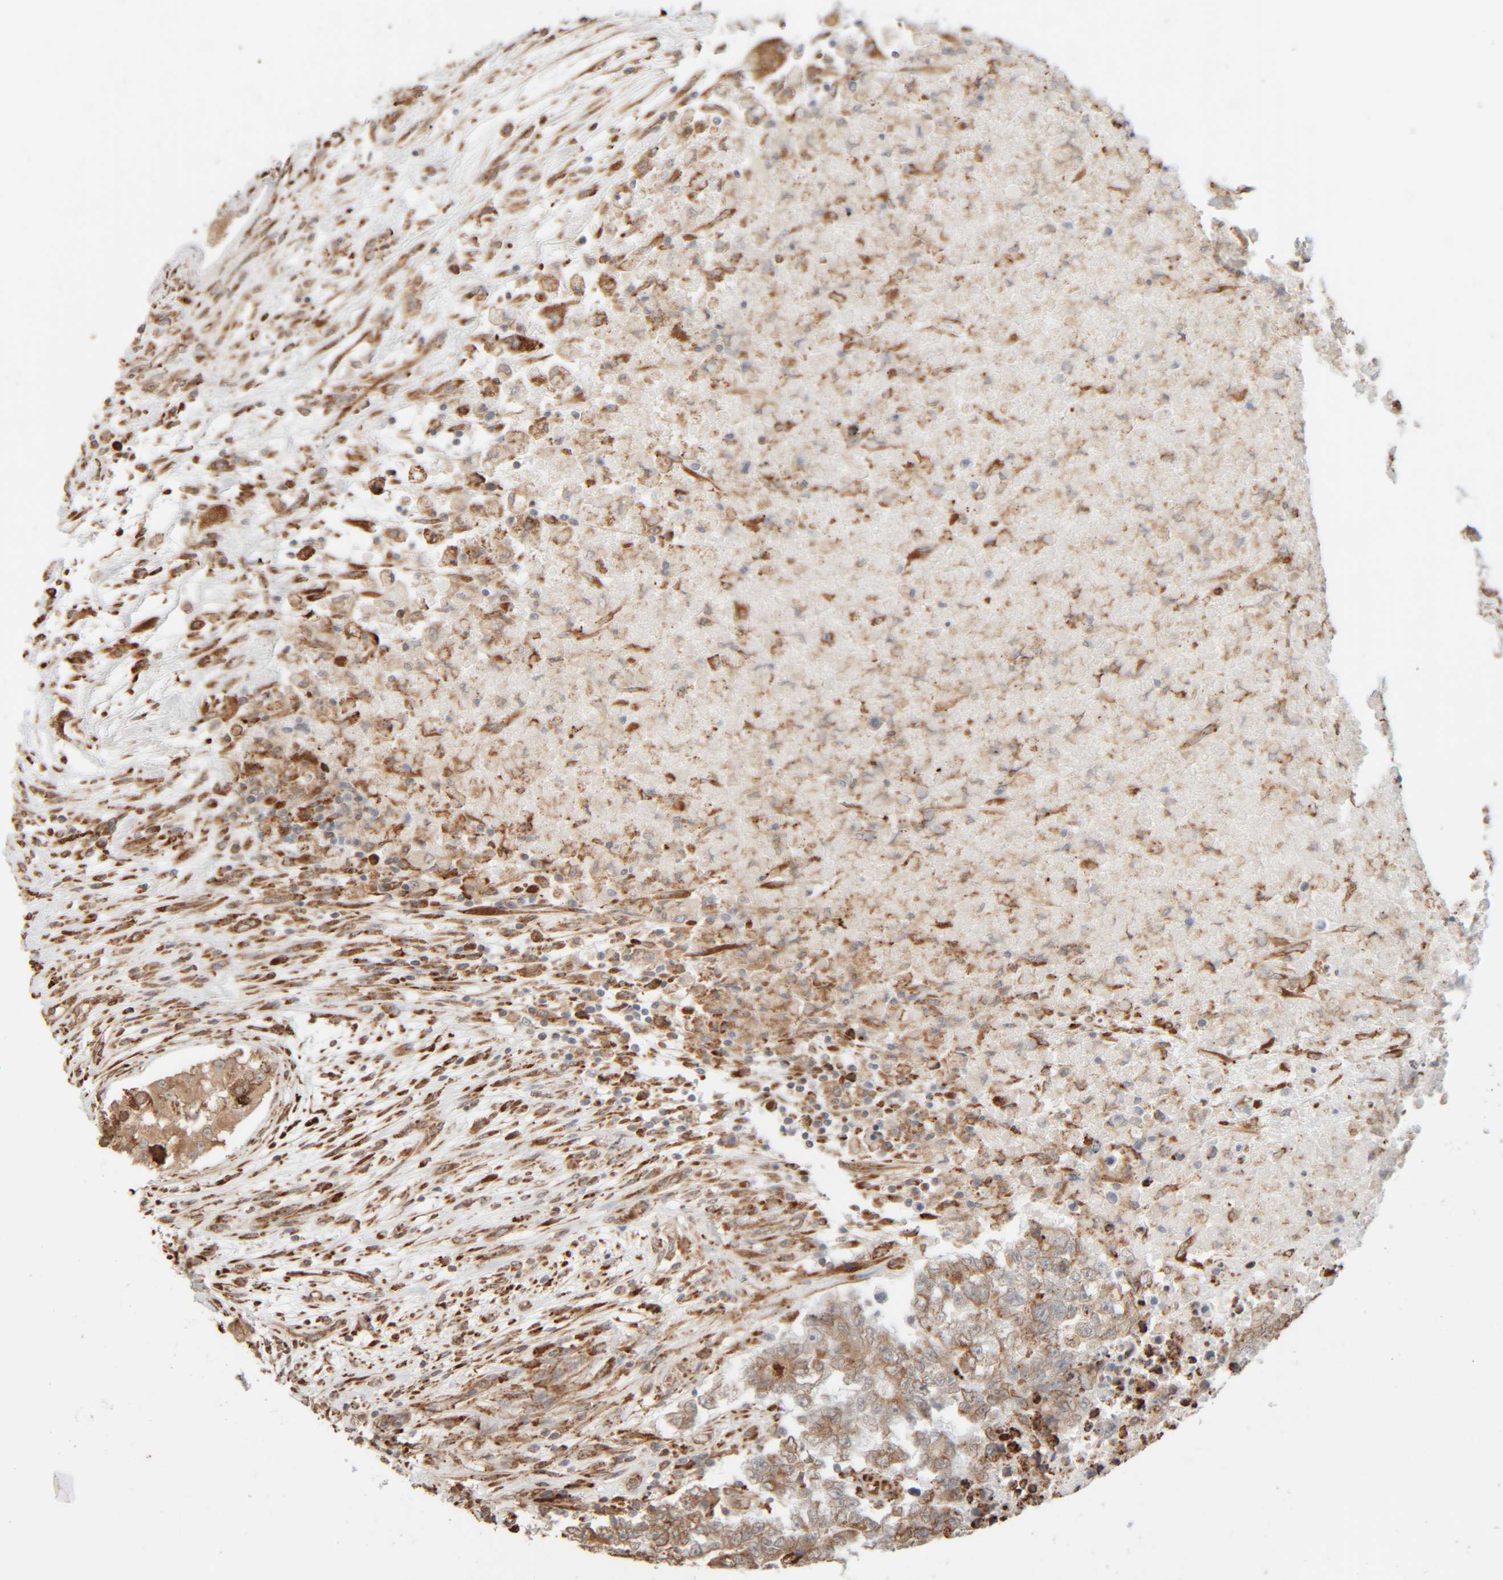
{"staining": {"intensity": "moderate", "quantity": ">75%", "location": "cytoplasmic/membranous"}, "tissue": "testis cancer", "cell_type": "Tumor cells", "image_type": "cancer", "snomed": [{"axis": "morphology", "description": "Carcinoma, Embryonal, NOS"}, {"axis": "topography", "description": "Testis"}], "caption": "An image of embryonal carcinoma (testis) stained for a protein reveals moderate cytoplasmic/membranous brown staining in tumor cells. (brown staining indicates protein expression, while blue staining denotes nuclei).", "gene": "INTS1", "patient": {"sex": "male", "age": 25}}